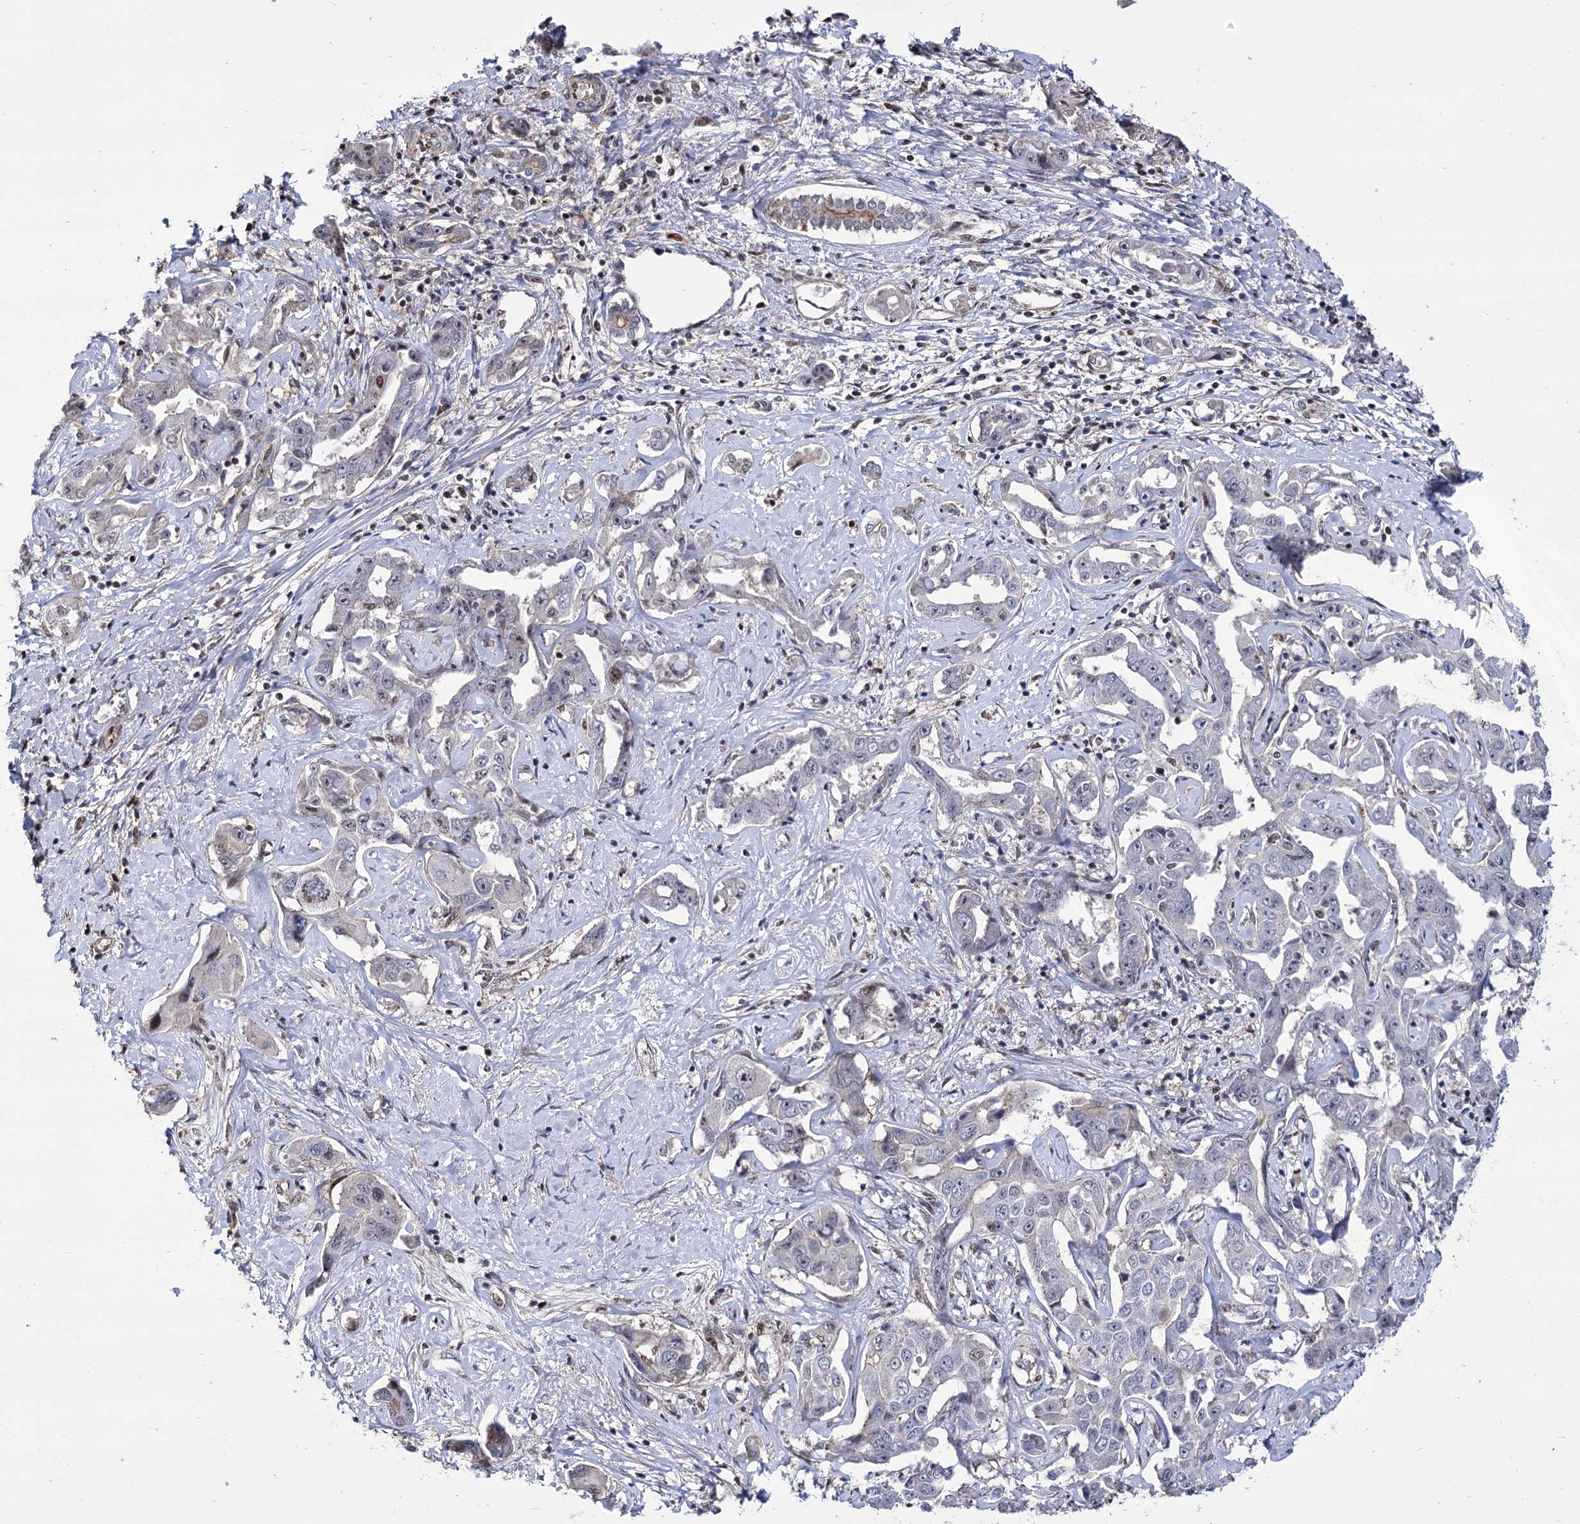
{"staining": {"intensity": "negative", "quantity": "none", "location": "none"}, "tissue": "liver cancer", "cell_type": "Tumor cells", "image_type": "cancer", "snomed": [{"axis": "morphology", "description": "Cholangiocarcinoma"}, {"axis": "topography", "description": "Liver"}], "caption": "An IHC photomicrograph of cholangiocarcinoma (liver) is shown. There is no staining in tumor cells of cholangiocarcinoma (liver).", "gene": "CHMP7", "patient": {"sex": "male", "age": 59}}